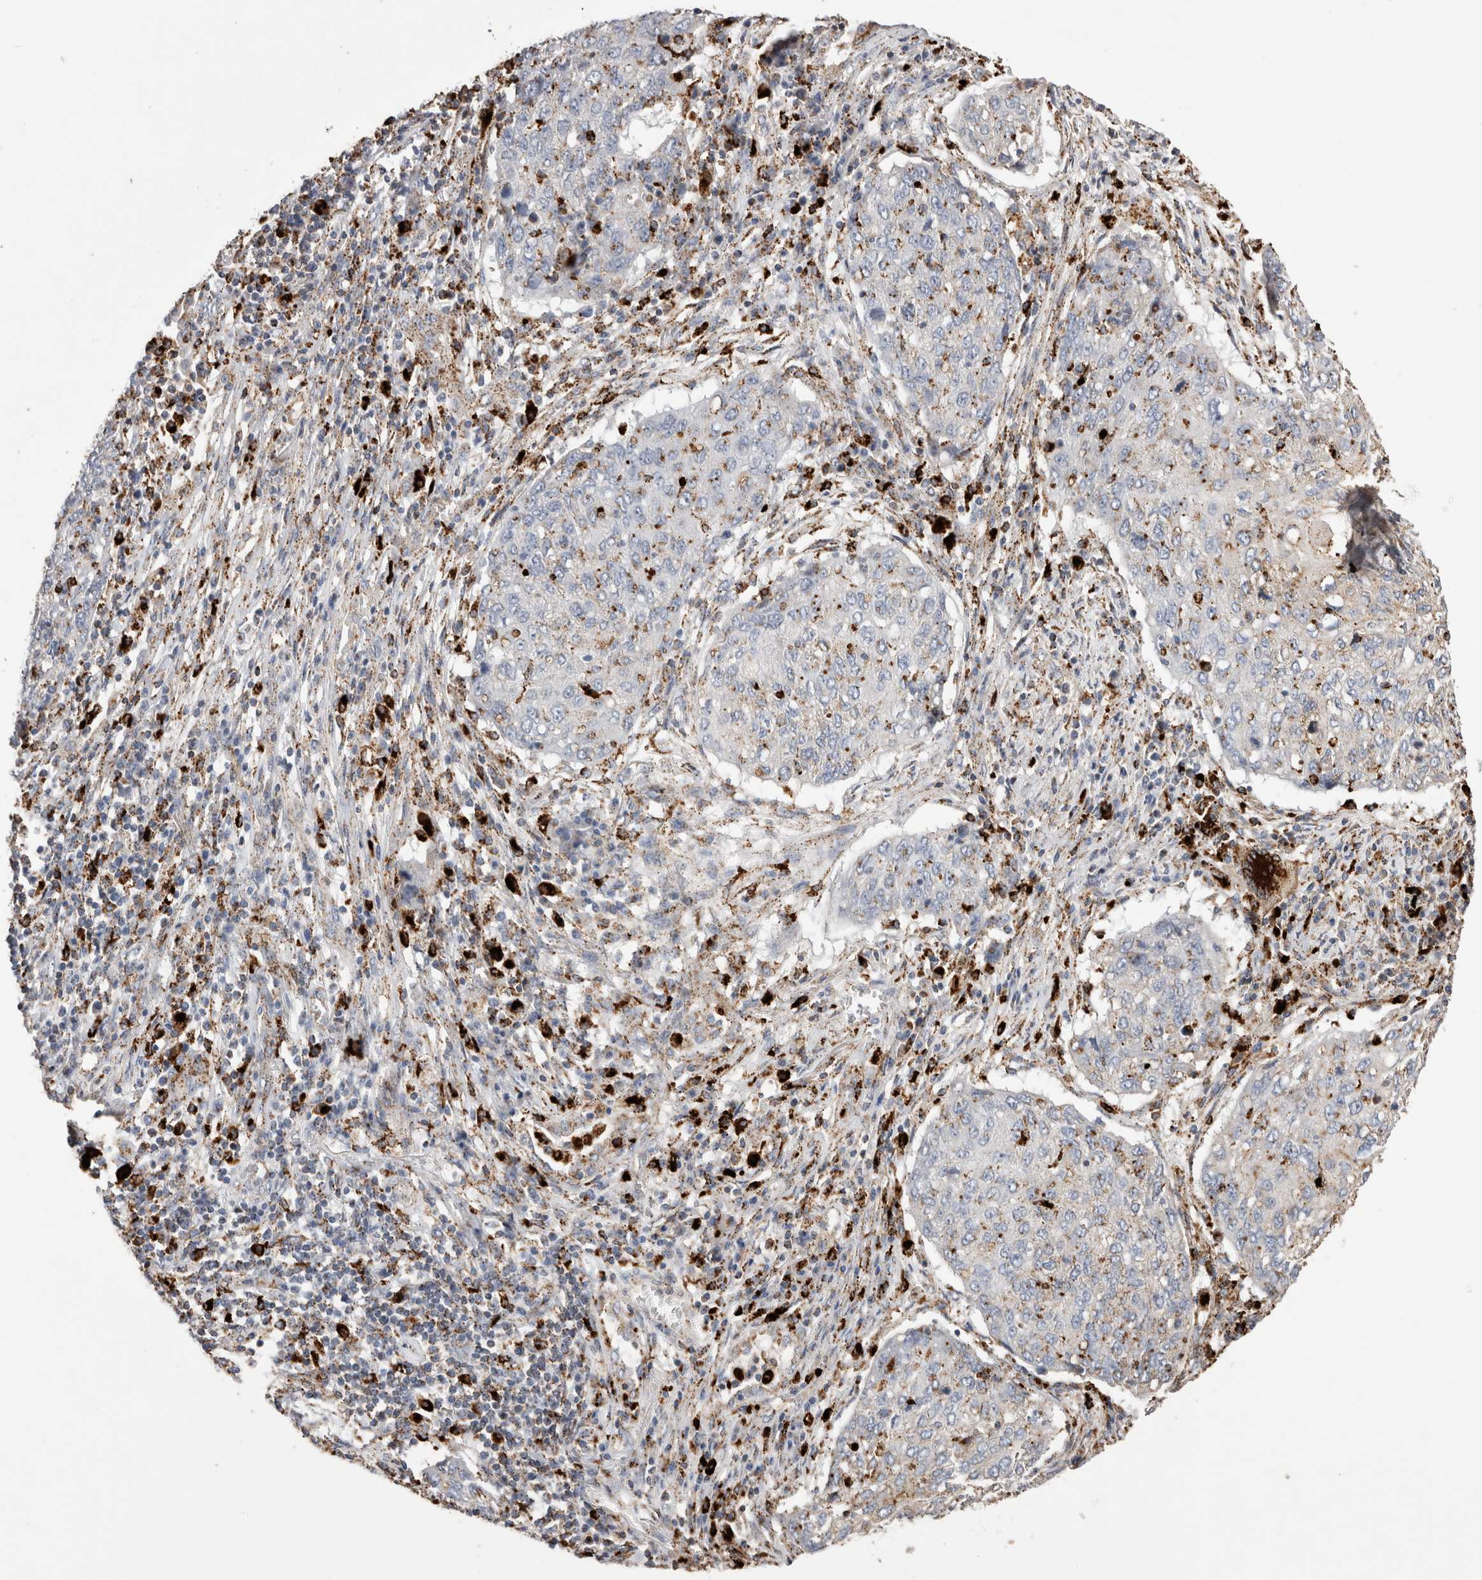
{"staining": {"intensity": "moderate", "quantity": "<25%", "location": "cytoplasmic/membranous"}, "tissue": "lung cancer", "cell_type": "Tumor cells", "image_type": "cancer", "snomed": [{"axis": "morphology", "description": "Squamous cell carcinoma, NOS"}, {"axis": "topography", "description": "Lung"}], "caption": "About <25% of tumor cells in human lung cancer show moderate cytoplasmic/membranous protein positivity as visualized by brown immunohistochemical staining.", "gene": "CTSA", "patient": {"sex": "female", "age": 63}}